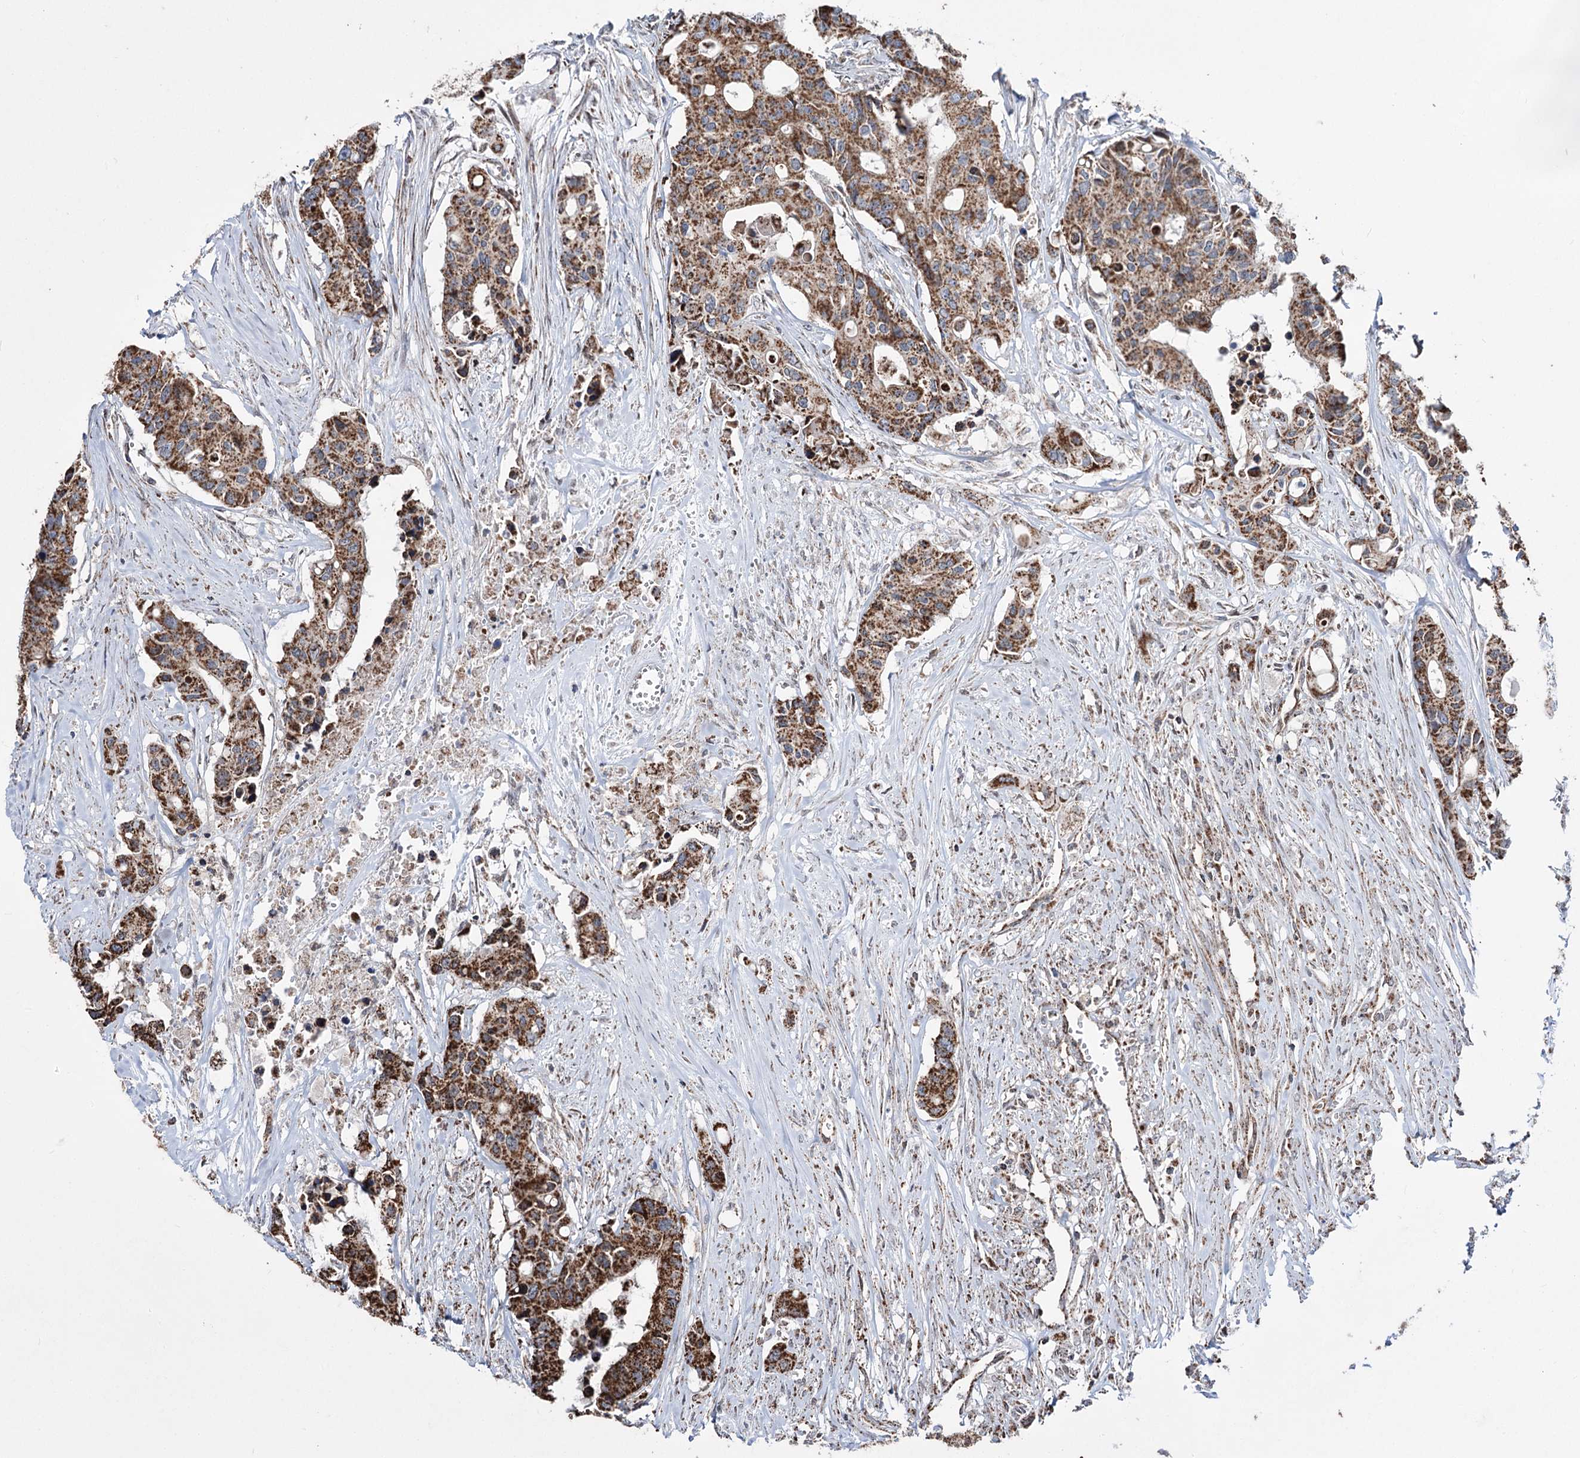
{"staining": {"intensity": "strong", "quantity": ">75%", "location": "cytoplasmic/membranous"}, "tissue": "colorectal cancer", "cell_type": "Tumor cells", "image_type": "cancer", "snomed": [{"axis": "morphology", "description": "Adenocarcinoma, NOS"}, {"axis": "topography", "description": "Colon"}], "caption": "Immunohistochemical staining of human colorectal cancer (adenocarcinoma) demonstrates high levels of strong cytoplasmic/membranous staining in about >75% of tumor cells.", "gene": "CREB3L4", "patient": {"sex": "male", "age": 77}}